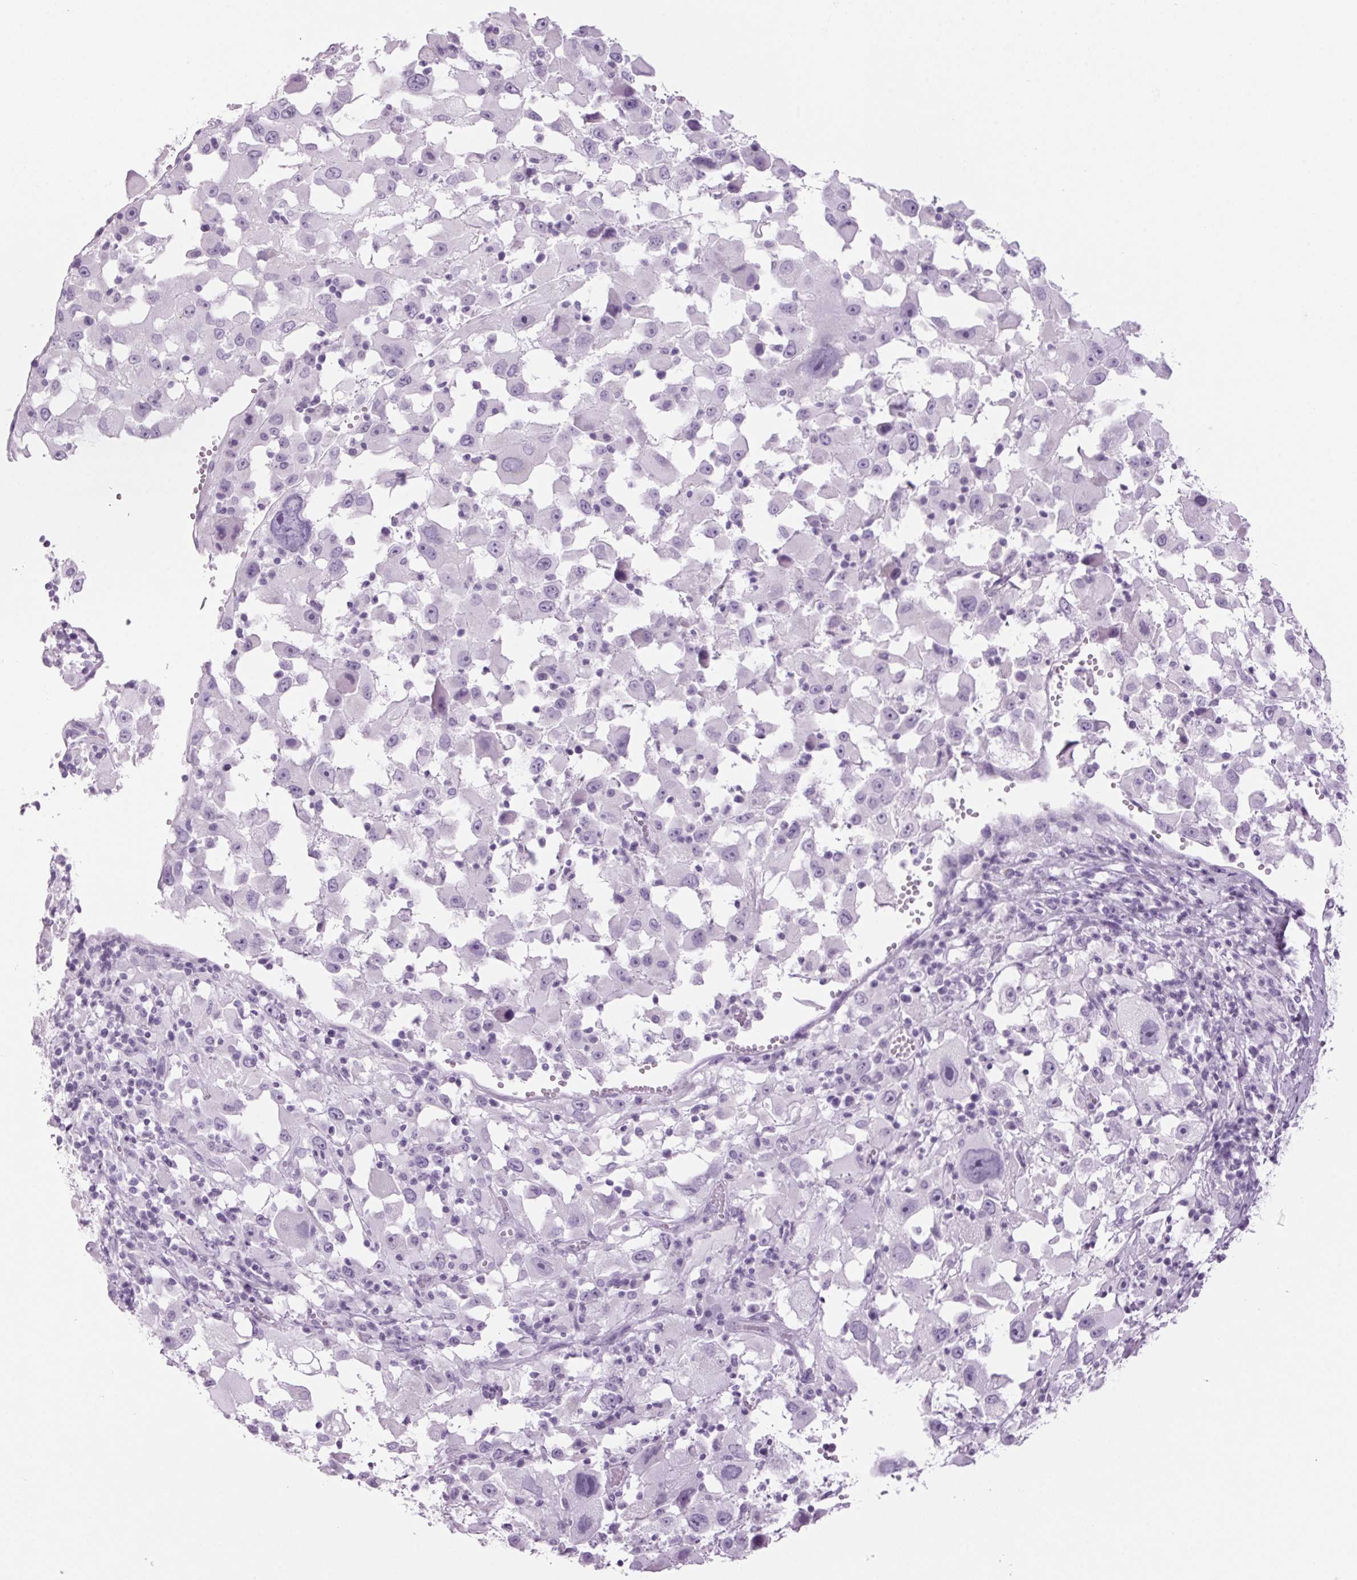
{"staining": {"intensity": "negative", "quantity": "none", "location": "none"}, "tissue": "melanoma", "cell_type": "Tumor cells", "image_type": "cancer", "snomed": [{"axis": "morphology", "description": "Malignant melanoma, Metastatic site"}, {"axis": "topography", "description": "Soft tissue"}], "caption": "A high-resolution image shows immunohistochemistry staining of melanoma, which exhibits no significant positivity in tumor cells.", "gene": "PPP1R1A", "patient": {"sex": "male", "age": 50}}